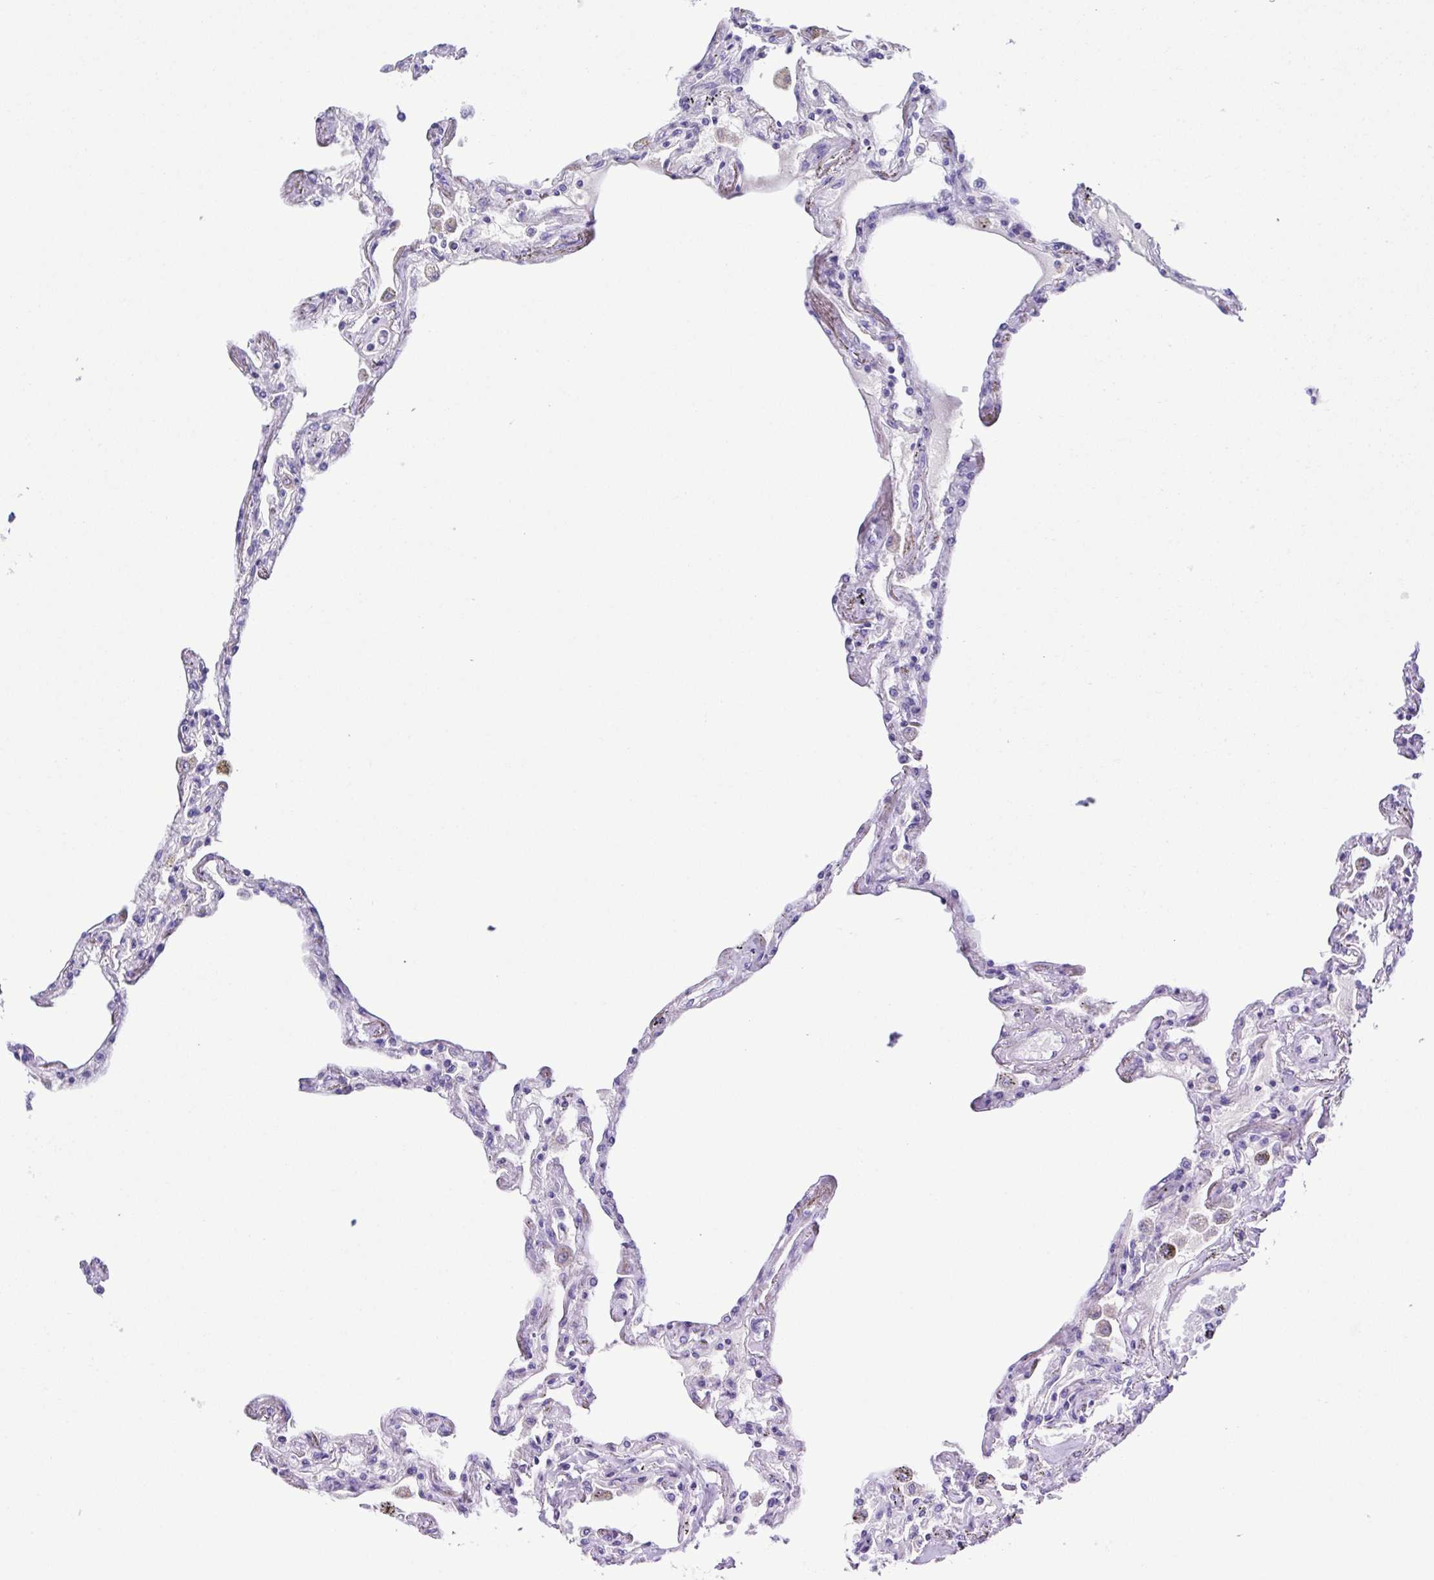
{"staining": {"intensity": "negative", "quantity": "none", "location": "none"}, "tissue": "lung", "cell_type": "Alveolar cells", "image_type": "normal", "snomed": [{"axis": "morphology", "description": "Normal tissue, NOS"}, {"axis": "morphology", "description": "Adenocarcinoma, NOS"}, {"axis": "topography", "description": "Cartilage tissue"}, {"axis": "topography", "description": "Lung"}], "caption": "High magnification brightfield microscopy of unremarkable lung stained with DAB (3,3'-diaminobenzidine) (brown) and counterstained with hematoxylin (blue): alveolar cells show no significant staining. (DAB (3,3'-diaminobenzidine) IHC visualized using brightfield microscopy, high magnification).", "gene": "ISM2", "patient": {"sex": "female", "age": 67}}